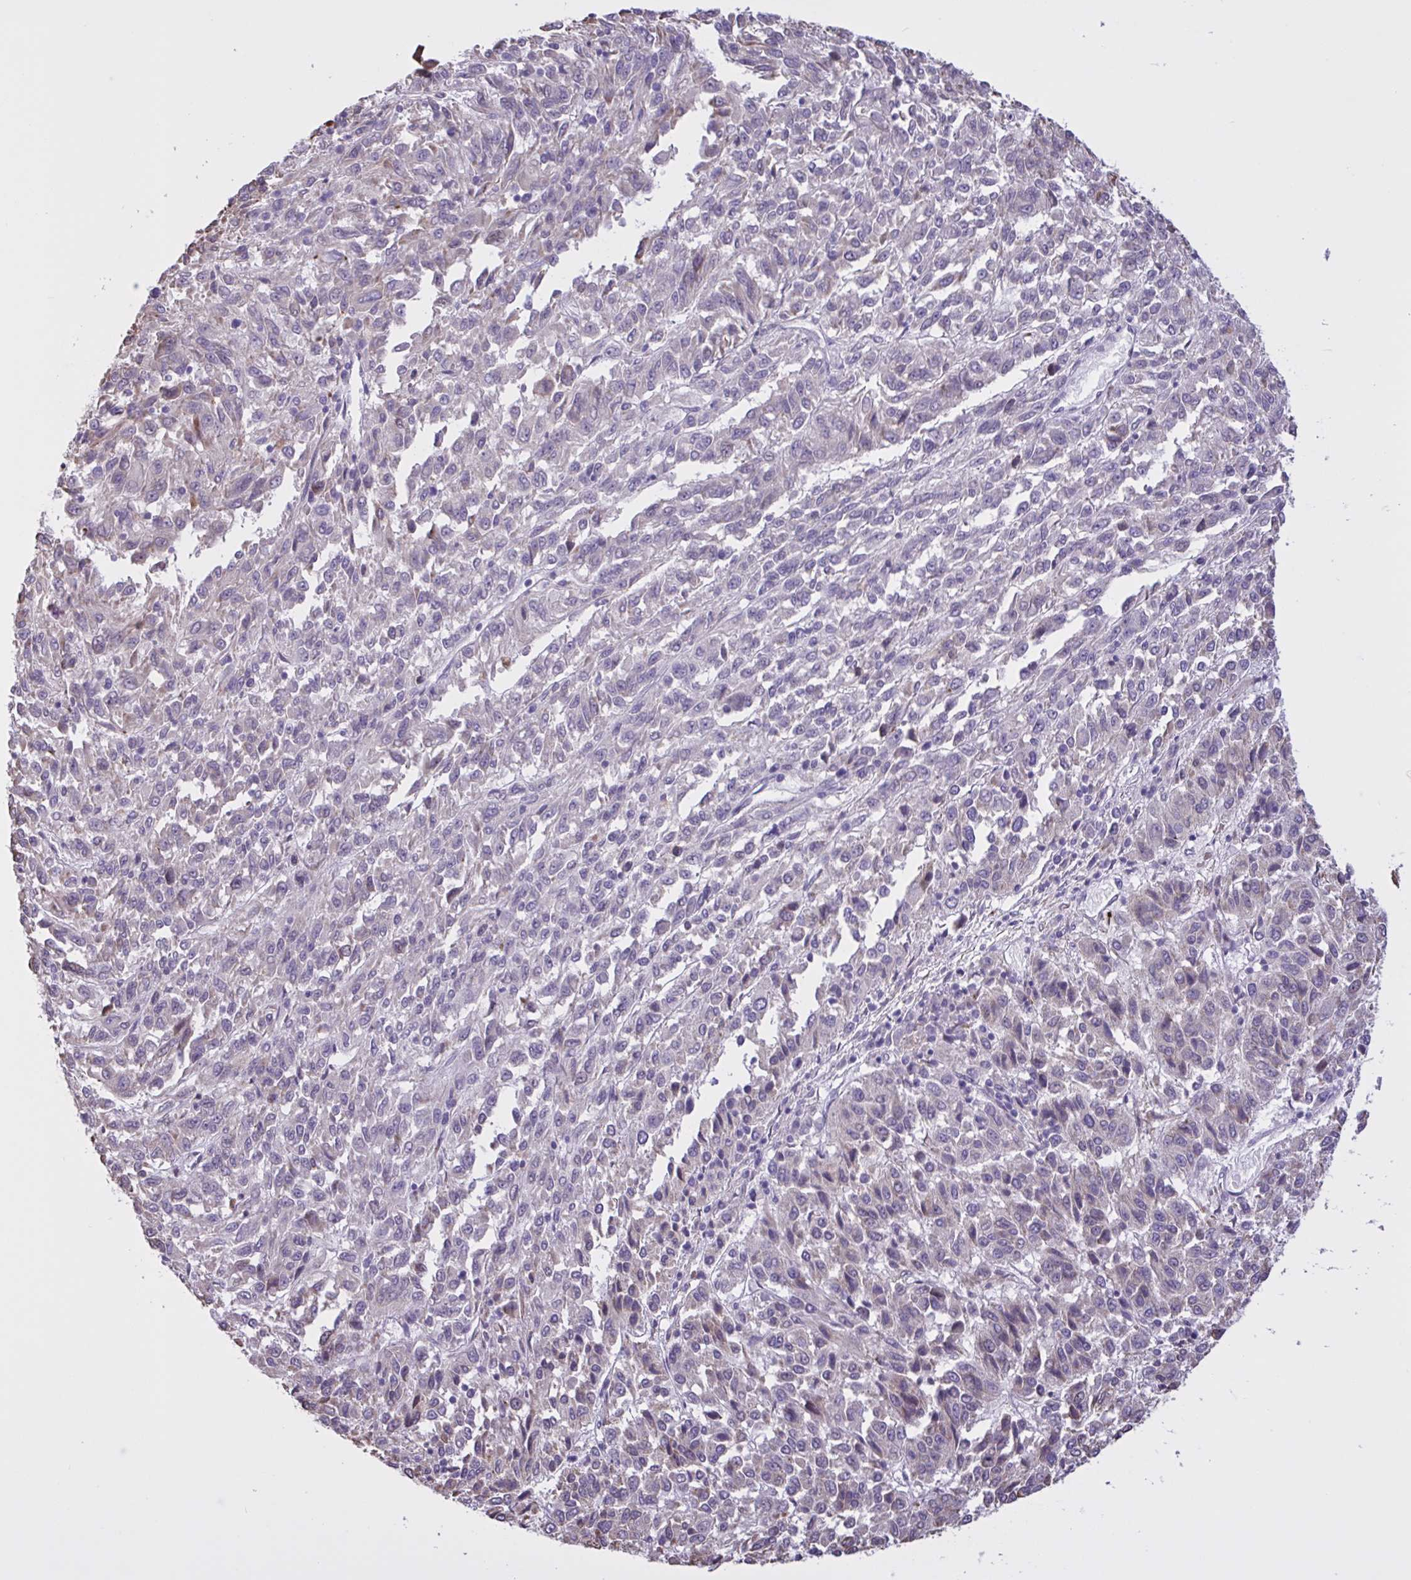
{"staining": {"intensity": "weak", "quantity": "<25%", "location": "cytoplasmic/membranous"}, "tissue": "melanoma", "cell_type": "Tumor cells", "image_type": "cancer", "snomed": [{"axis": "morphology", "description": "Malignant melanoma, Metastatic site"}, {"axis": "topography", "description": "Lung"}], "caption": "The histopathology image demonstrates no significant staining in tumor cells of malignant melanoma (metastatic site).", "gene": "MRGPRX2", "patient": {"sex": "male", "age": 64}}